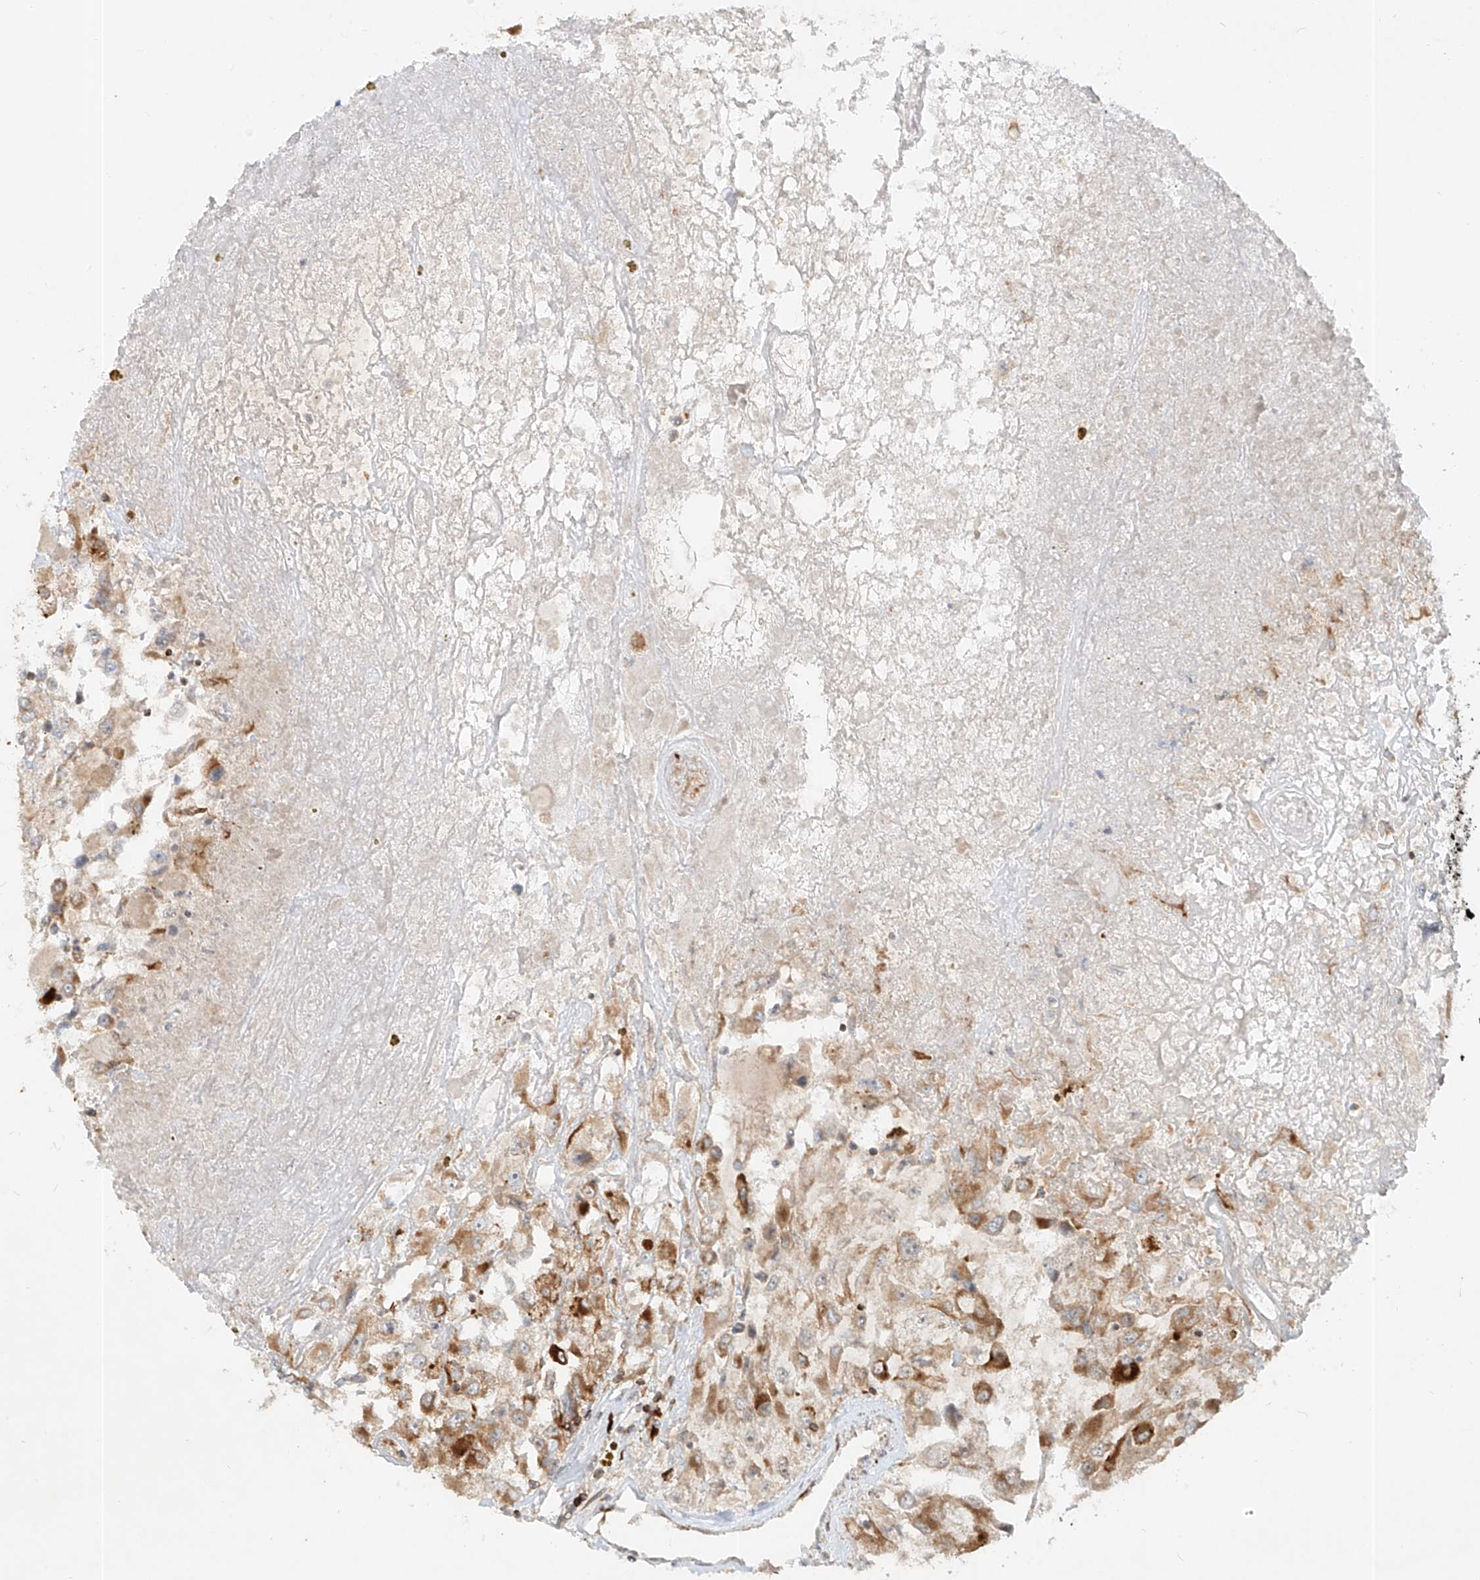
{"staining": {"intensity": "moderate", "quantity": "25%-75%", "location": "cytoplasmic/membranous"}, "tissue": "renal cancer", "cell_type": "Tumor cells", "image_type": "cancer", "snomed": [{"axis": "morphology", "description": "Adenocarcinoma, NOS"}, {"axis": "topography", "description": "Kidney"}], "caption": "Renal adenocarcinoma tissue shows moderate cytoplasmic/membranous expression in approximately 25%-75% of tumor cells Immunohistochemistry (ihc) stains the protein of interest in brown and the nuclei are stained blue.", "gene": "FGD2", "patient": {"sex": "female", "age": 52}}